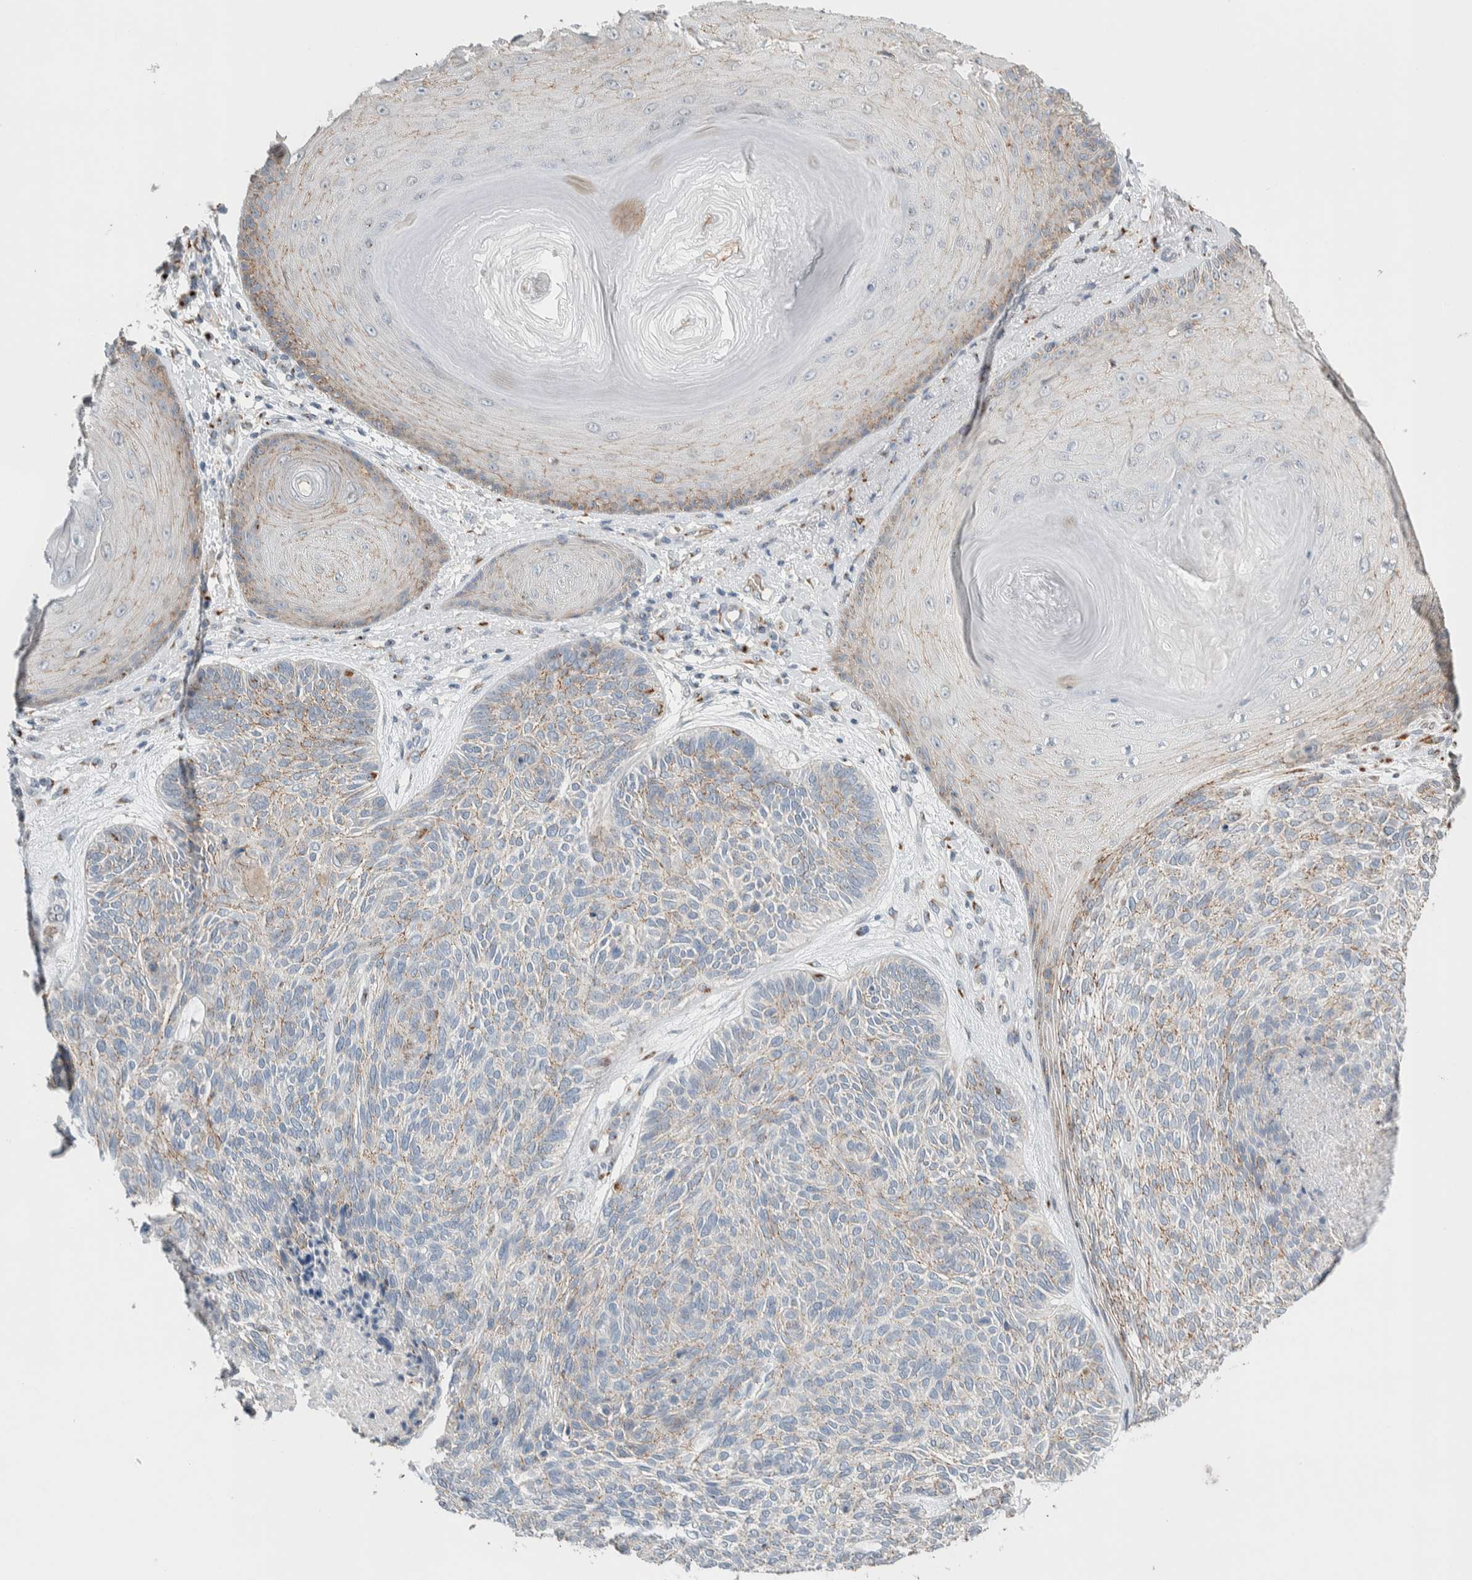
{"staining": {"intensity": "weak", "quantity": "25%-75%", "location": "cytoplasmic/membranous"}, "tissue": "skin cancer", "cell_type": "Tumor cells", "image_type": "cancer", "snomed": [{"axis": "morphology", "description": "Basal cell carcinoma"}, {"axis": "topography", "description": "Skin"}], "caption": "A brown stain highlights weak cytoplasmic/membranous staining of a protein in human skin cancer (basal cell carcinoma) tumor cells.", "gene": "SLC38A10", "patient": {"sex": "male", "age": 55}}